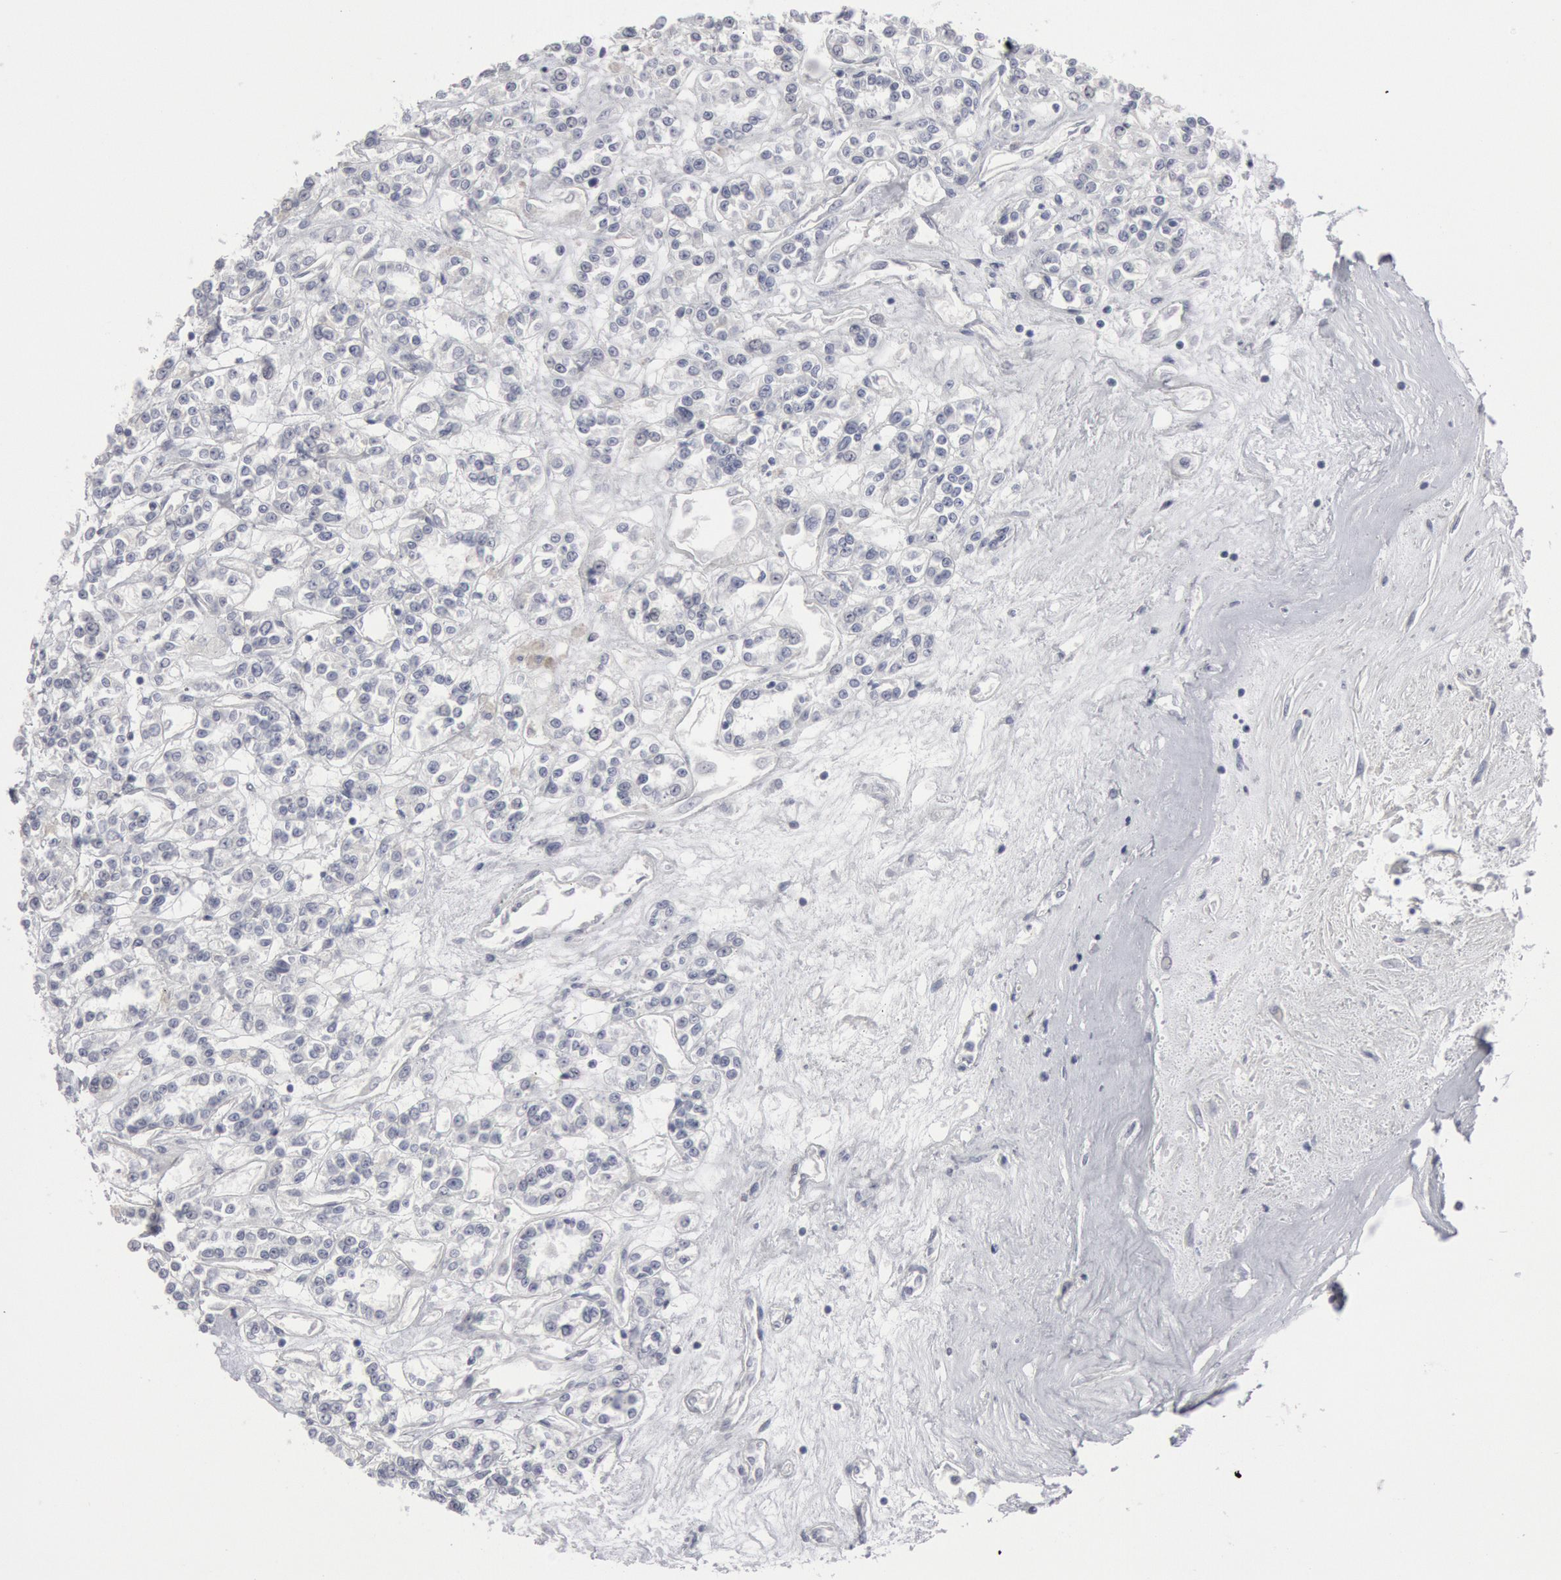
{"staining": {"intensity": "negative", "quantity": "none", "location": "none"}, "tissue": "renal cancer", "cell_type": "Tumor cells", "image_type": "cancer", "snomed": [{"axis": "morphology", "description": "Adenocarcinoma, NOS"}, {"axis": "topography", "description": "Kidney"}], "caption": "Immunohistochemical staining of renal adenocarcinoma displays no significant staining in tumor cells.", "gene": "DMC1", "patient": {"sex": "female", "age": 76}}